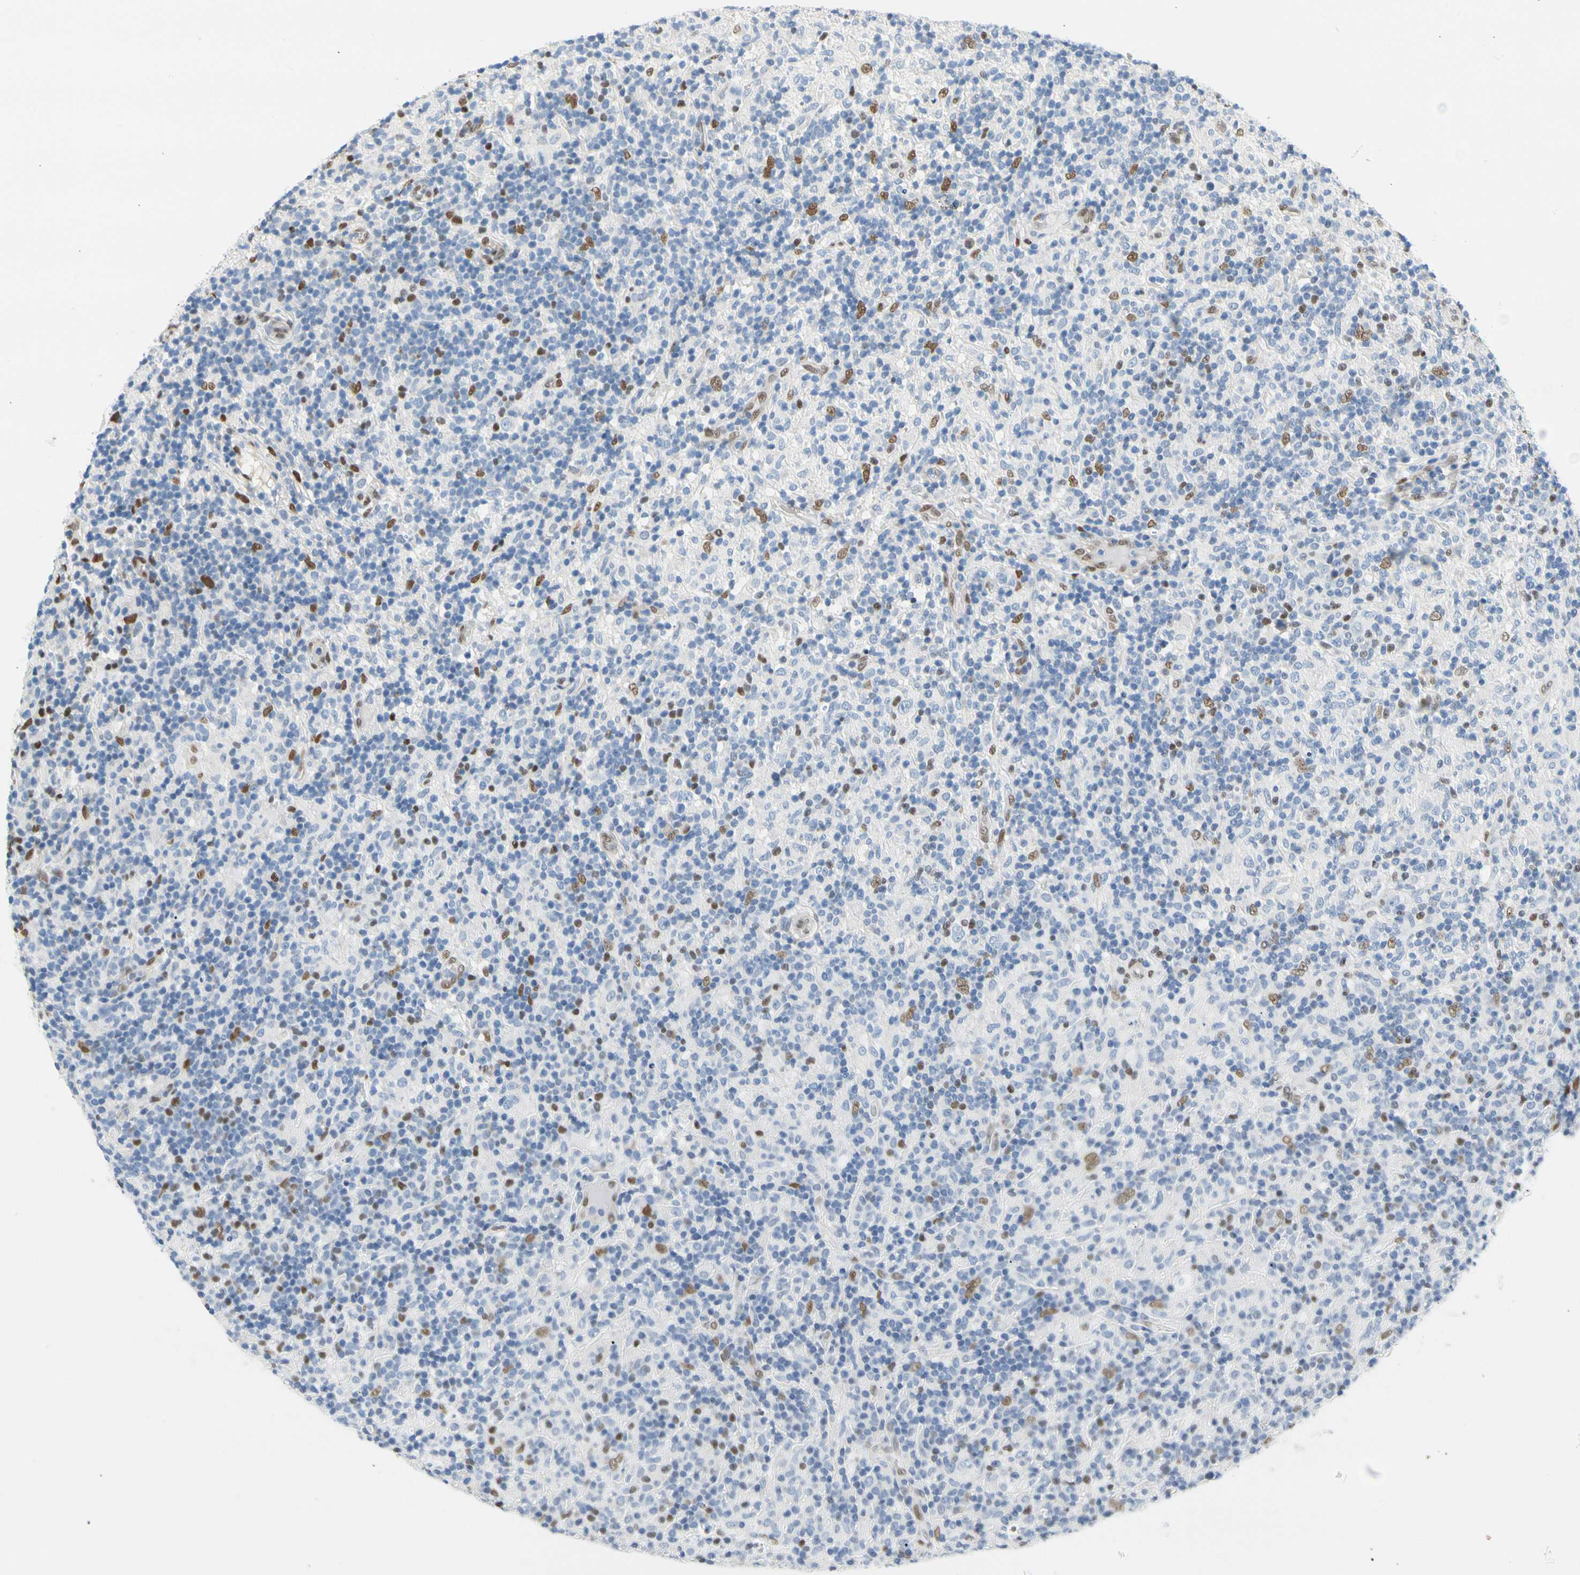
{"staining": {"intensity": "negative", "quantity": "none", "location": "none"}, "tissue": "lymphoma", "cell_type": "Tumor cells", "image_type": "cancer", "snomed": [{"axis": "morphology", "description": "Hodgkin's disease, NOS"}, {"axis": "topography", "description": "Lymph node"}], "caption": "Hodgkin's disease was stained to show a protein in brown. There is no significant staining in tumor cells.", "gene": "NFIA", "patient": {"sex": "male", "age": 70}}